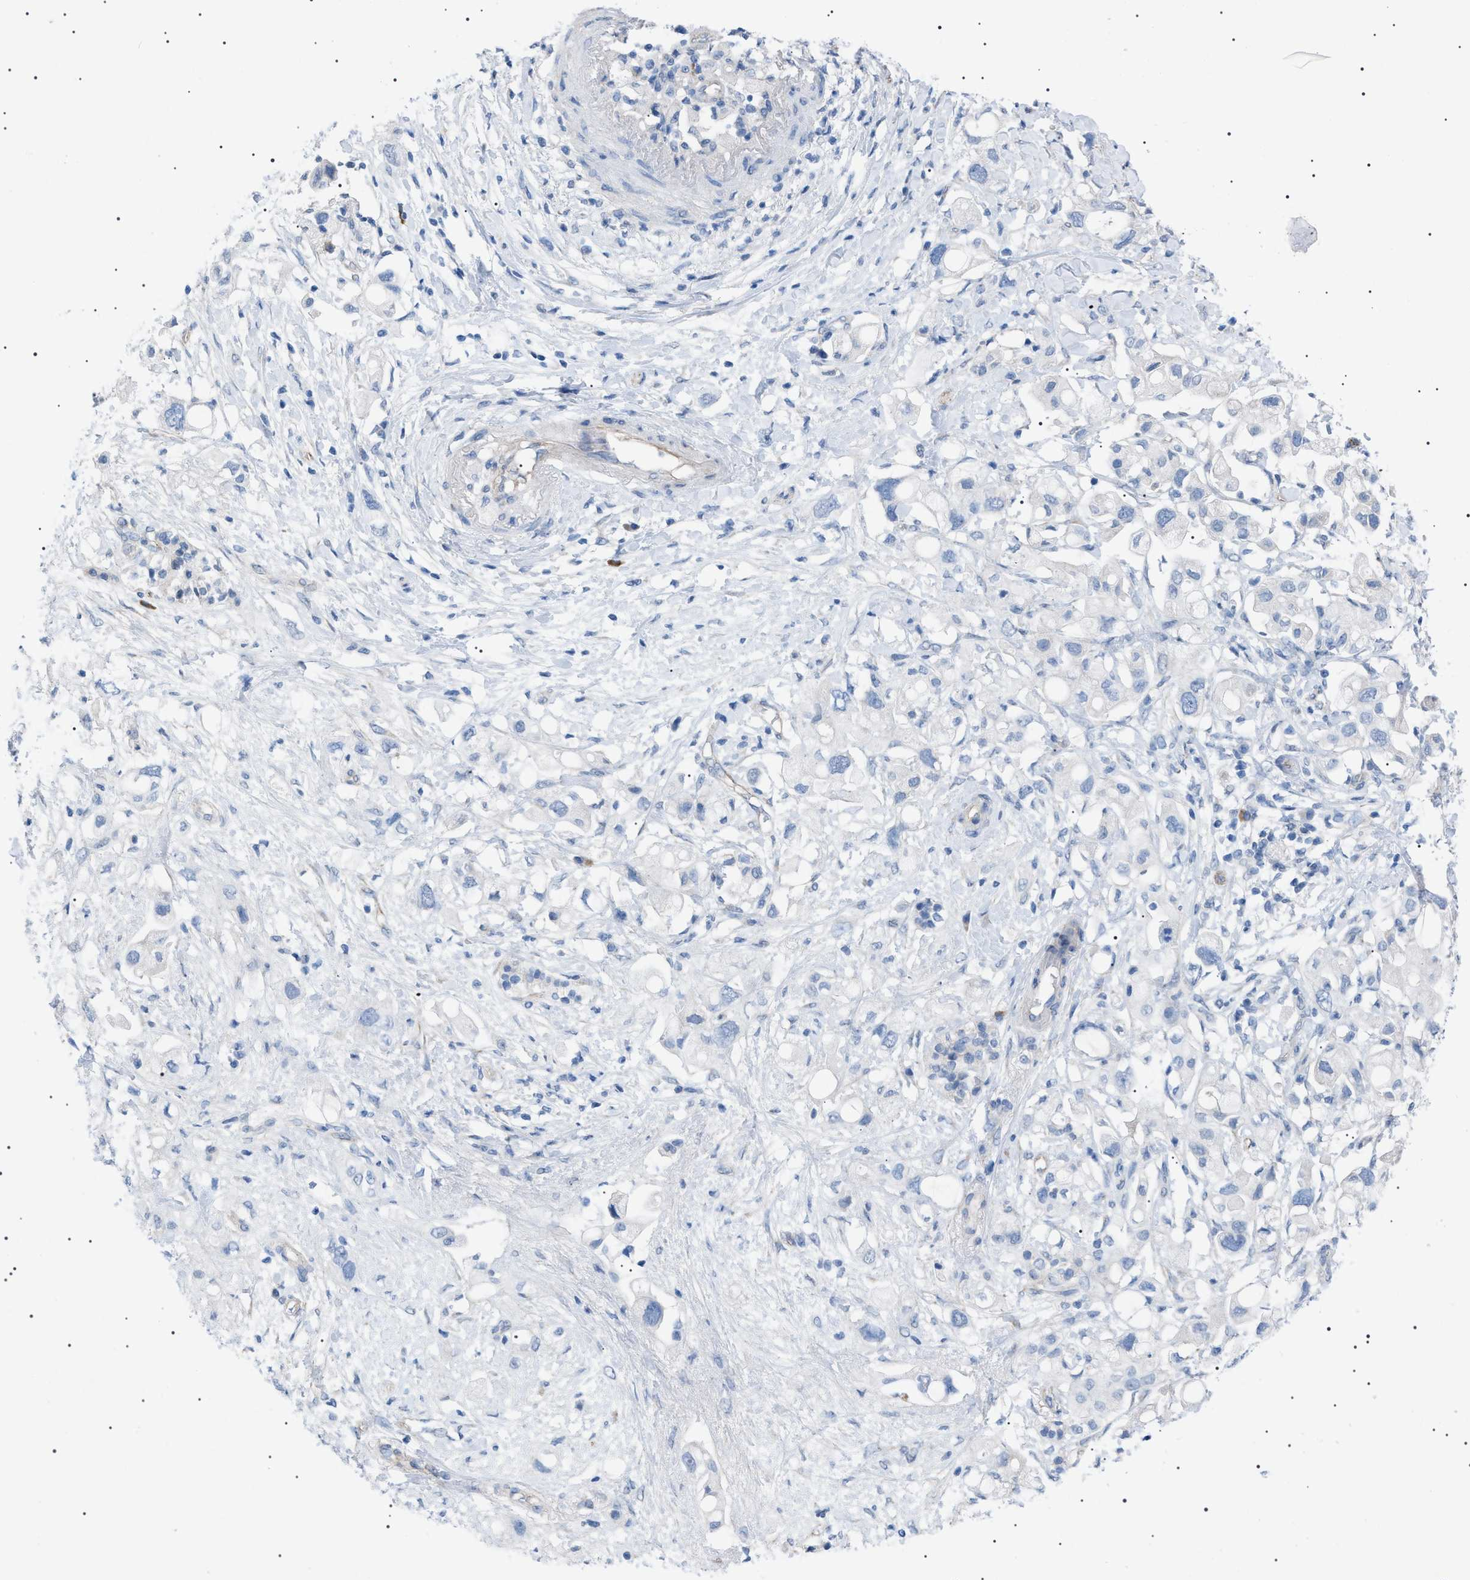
{"staining": {"intensity": "negative", "quantity": "none", "location": "none"}, "tissue": "pancreatic cancer", "cell_type": "Tumor cells", "image_type": "cancer", "snomed": [{"axis": "morphology", "description": "Adenocarcinoma, NOS"}, {"axis": "topography", "description": "Pancreas"}], "caption": "IHC image of neoplastic tissue: pancreatic cancer stained with DAB (3,3'-diaminobenzidine) demonstrates no significant protein positivity in tumor cells.", "gene": "ADAMTS1", "patient": {"sex": "female", "age": 56}}